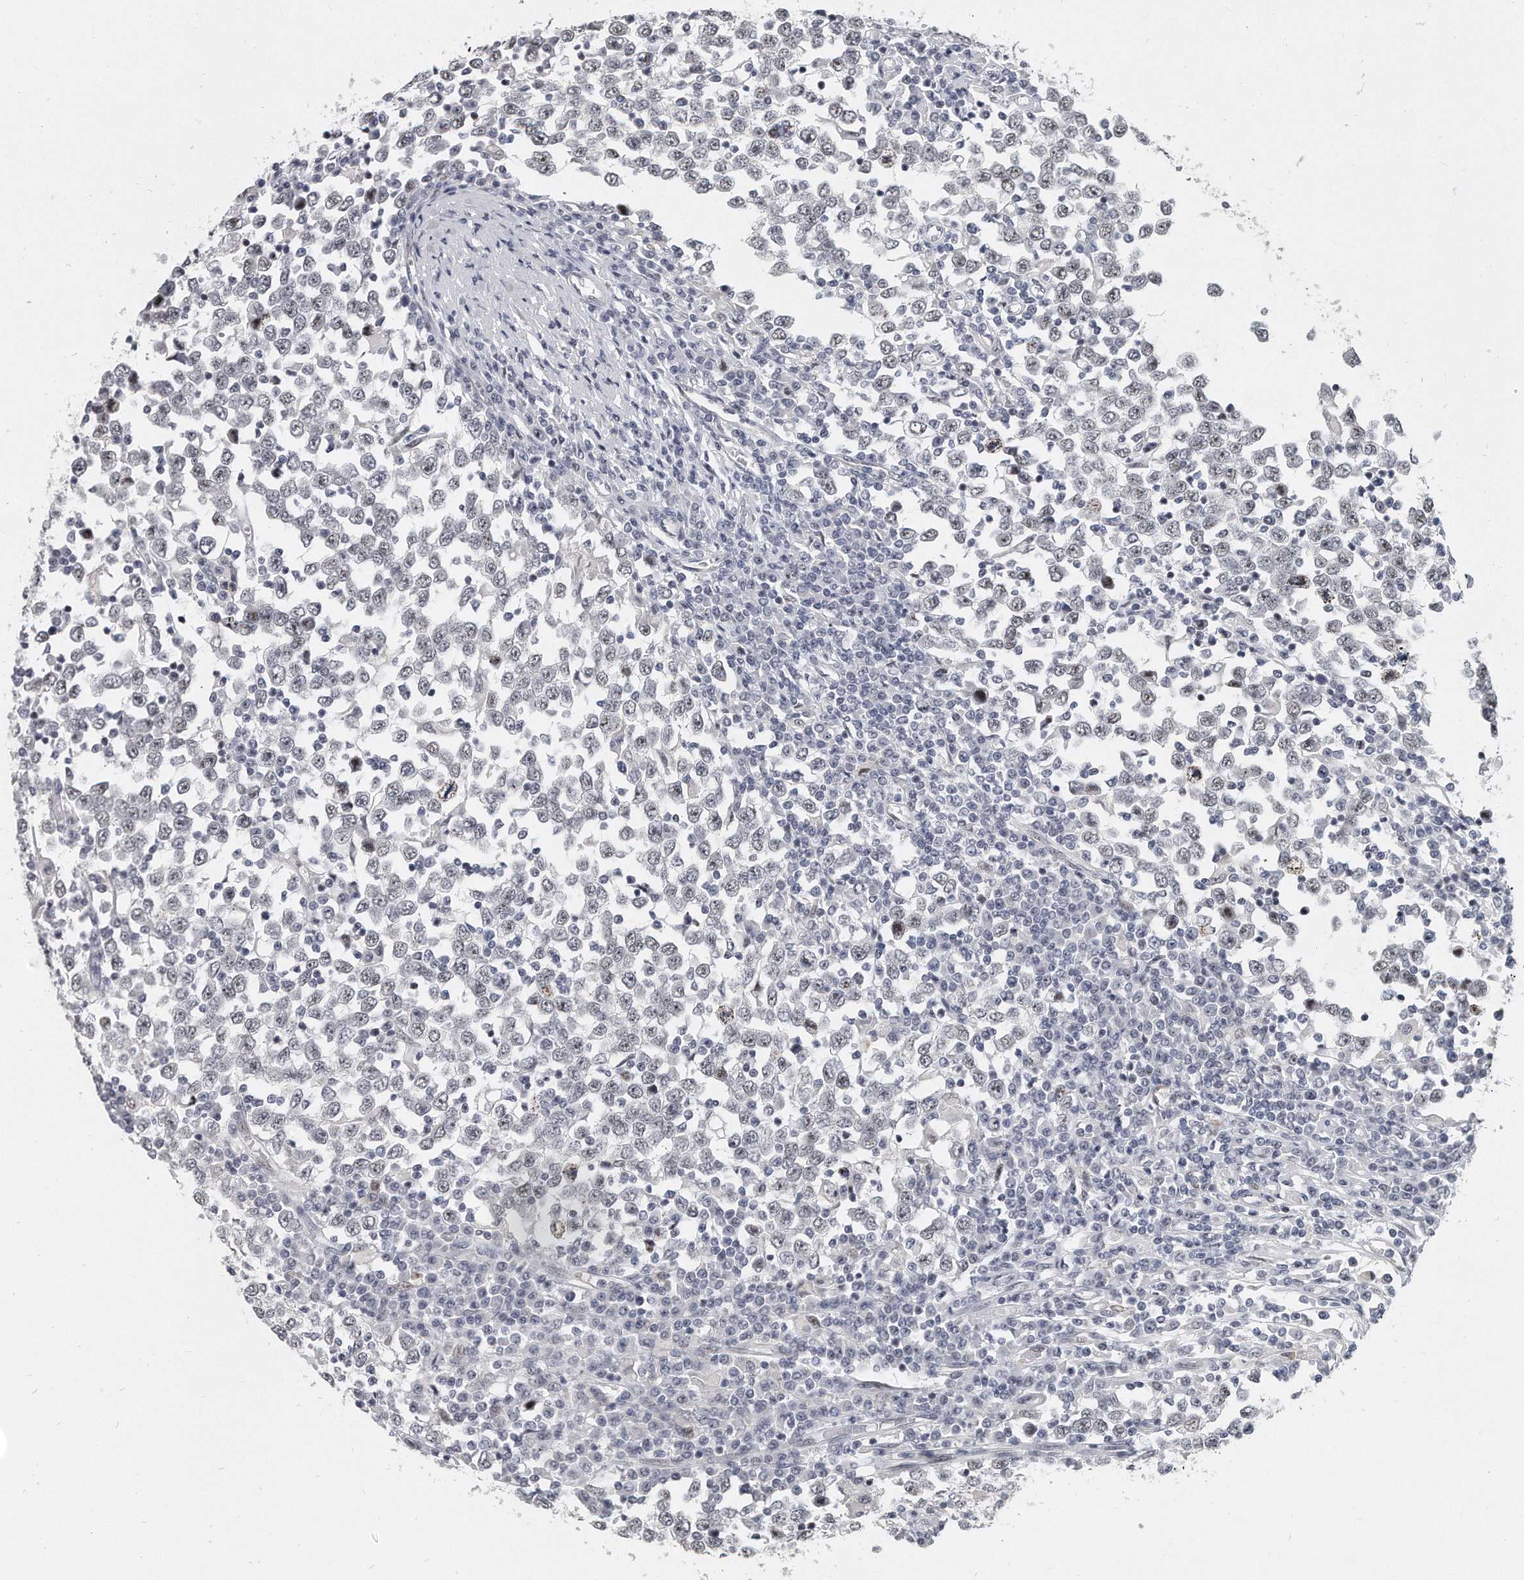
{"staining": {"intensity": "negative", "quantity": "none", "location": "none"}, "tissue": "testis cancer", "cell_type": "Tumor cells", "image_type": "cancer", "snomed": [{"axis": "morphology", "description": "Seminoma, NOS"}, {"axis": "topography", "description": "Testis"}], "caption": "A histopathology image of human testis cancer is negative for staining in tumor cells.", "gene": "TFCP2L1", "patient": {"sex": "male", "age": 65}}